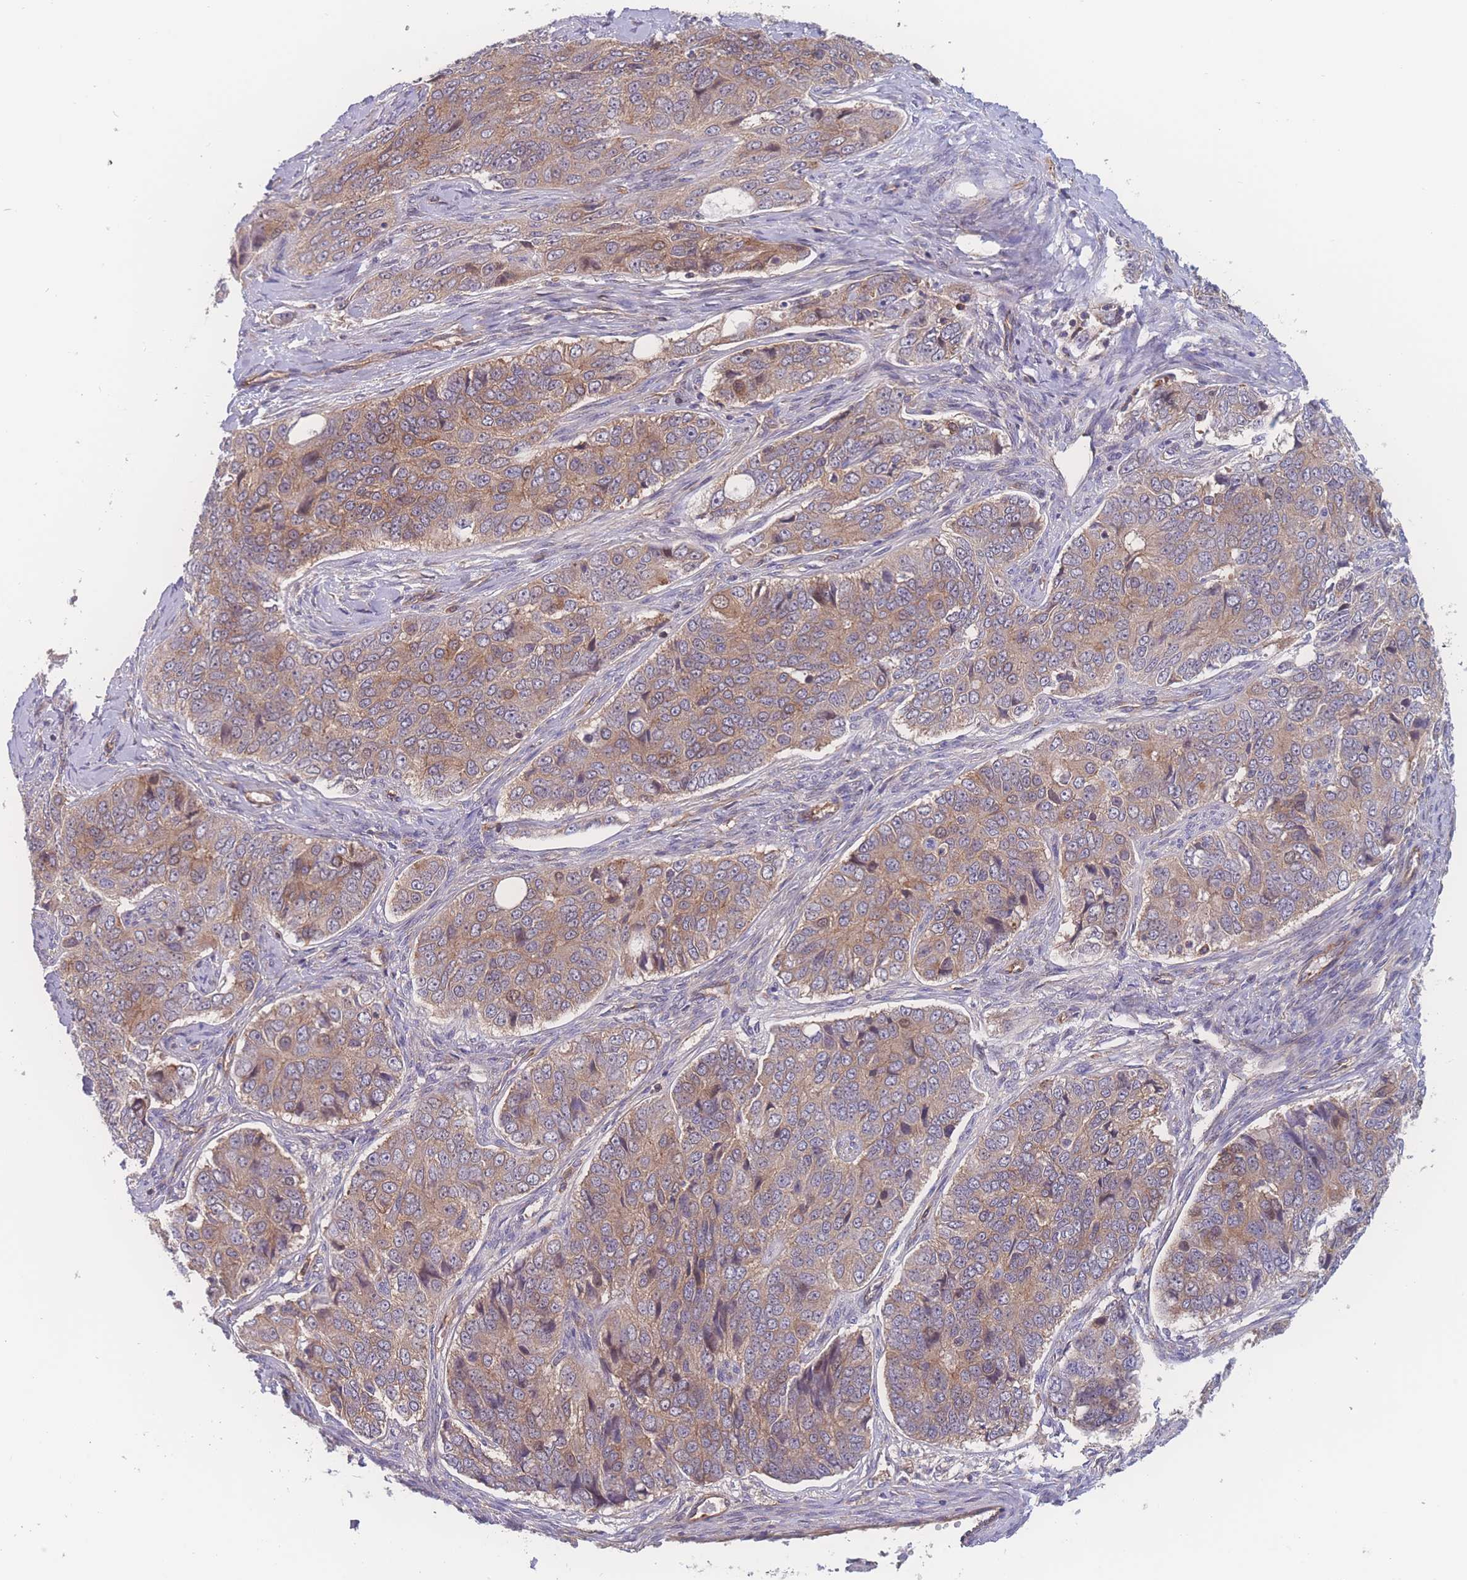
{"staining": {"intensity": "moderate", "quantity": ">75%", "location": "cytoplasmic/membranous"}, "tissue": "ovarian cancer", "cell_type": "Tumor cells", "image_type": "cancer", "snomed": [{"axis": "morphology", "description": "Carcinoma, endometroid"}, {"axis": "topography", "description": "Ovary"}], "caption": "Tumor cells display medium levels of moderate cytoplasmic/membranous expression in approximately >75% of cells in human endometroid carcinoma (ovarian). The staining was performed using DAB (3,3'-diaminobenzidine), with brown indicating positive protein expression. Nuclei are stained blue with hematoxylin.", "gene": "CFAP97", "patient": {"sex": "female", "age": 51}}